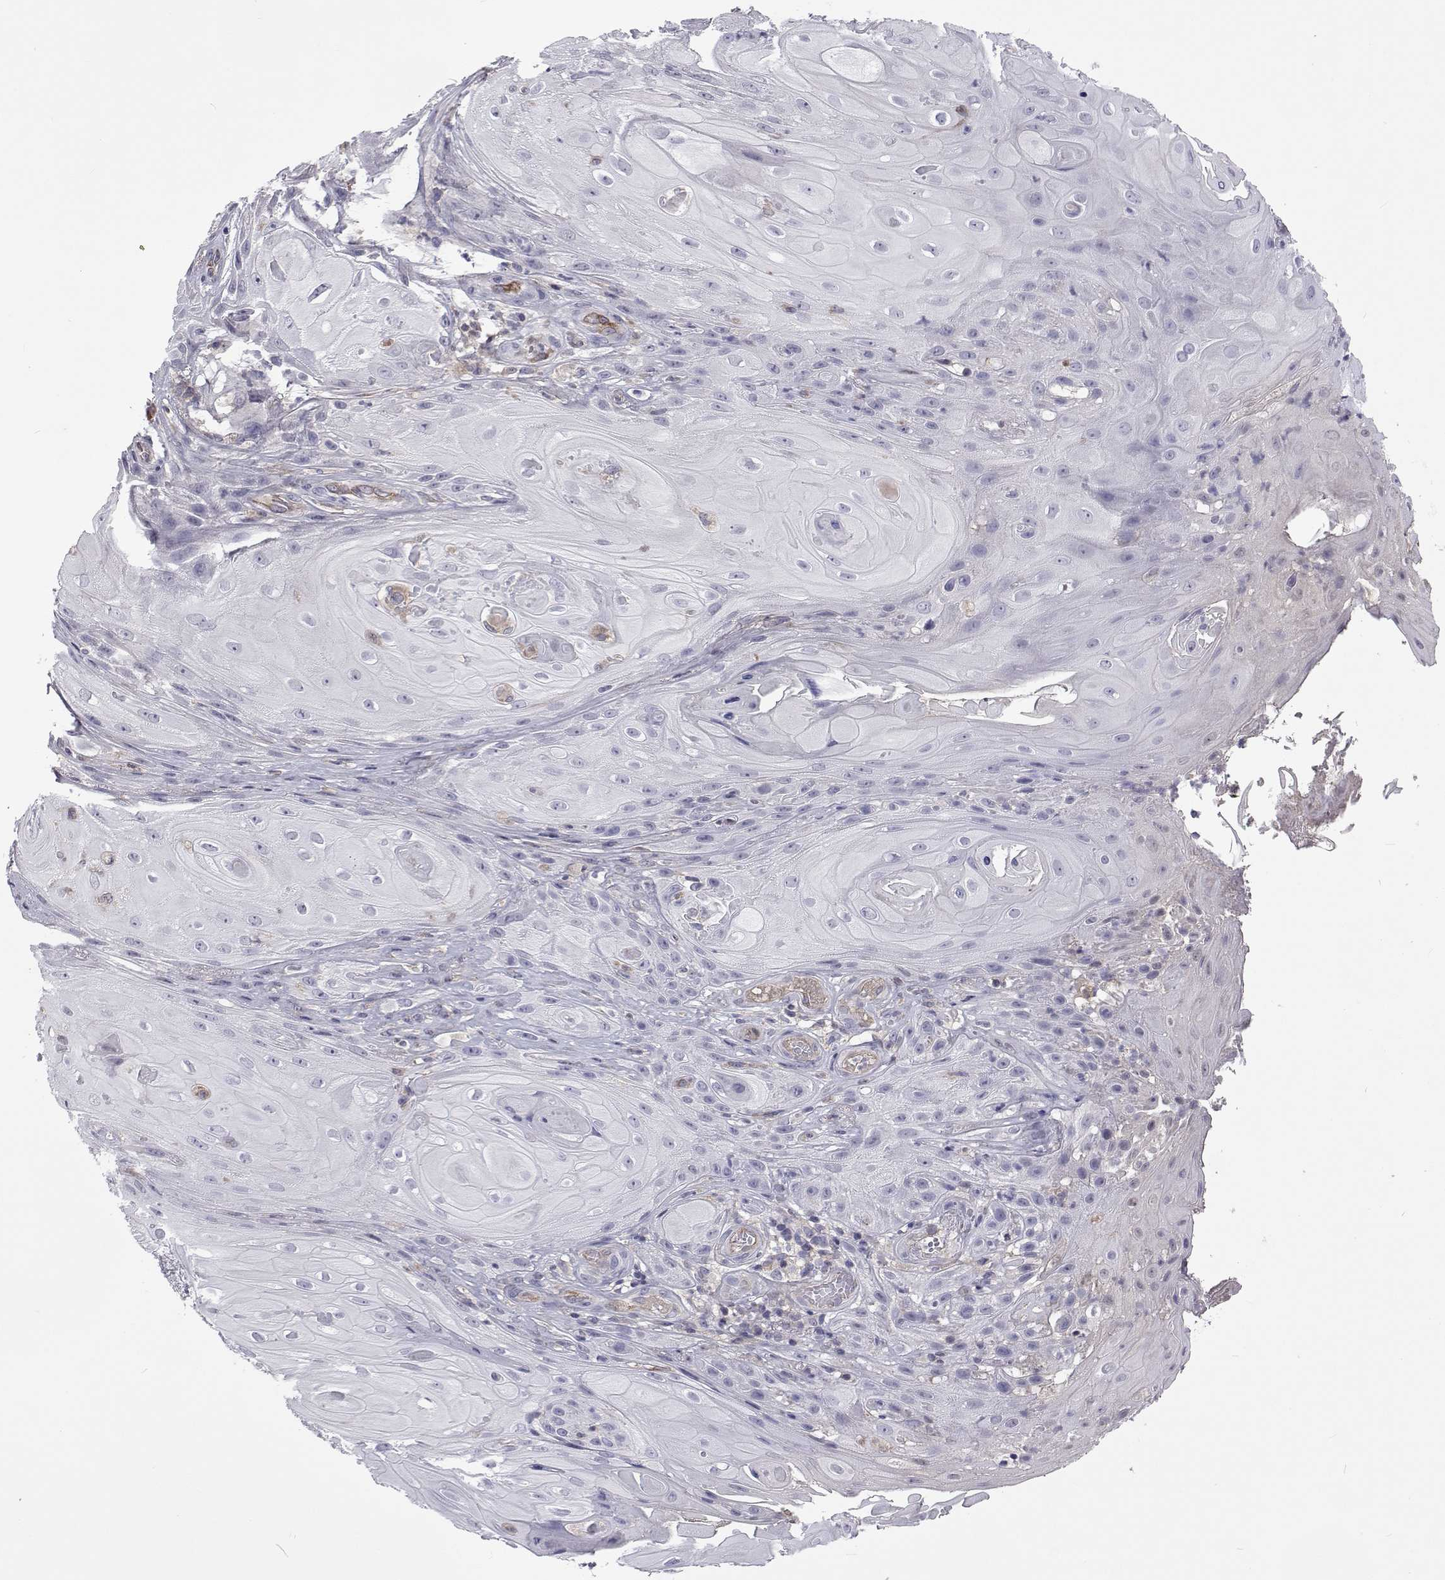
{"staining": {"intensity": "negative", "quantity": "none", "location": "none"}, "tissue": "skin cancer", "cell_type": "Tumor cells", "image_type": "cancer", "snomed": [{"axis": "morphology", "description": "Squamous cell carcinoma, NOS"}, {"axis": "topography", "description": "Skin"}], "caption": "A photomicrograph of skin cancer (squamous cell carcinoma) stained for a protein demonstrates no brown staining in tumor cells.", "gene": "TCF15", "patient": {"sex": "male", "age": 62}}